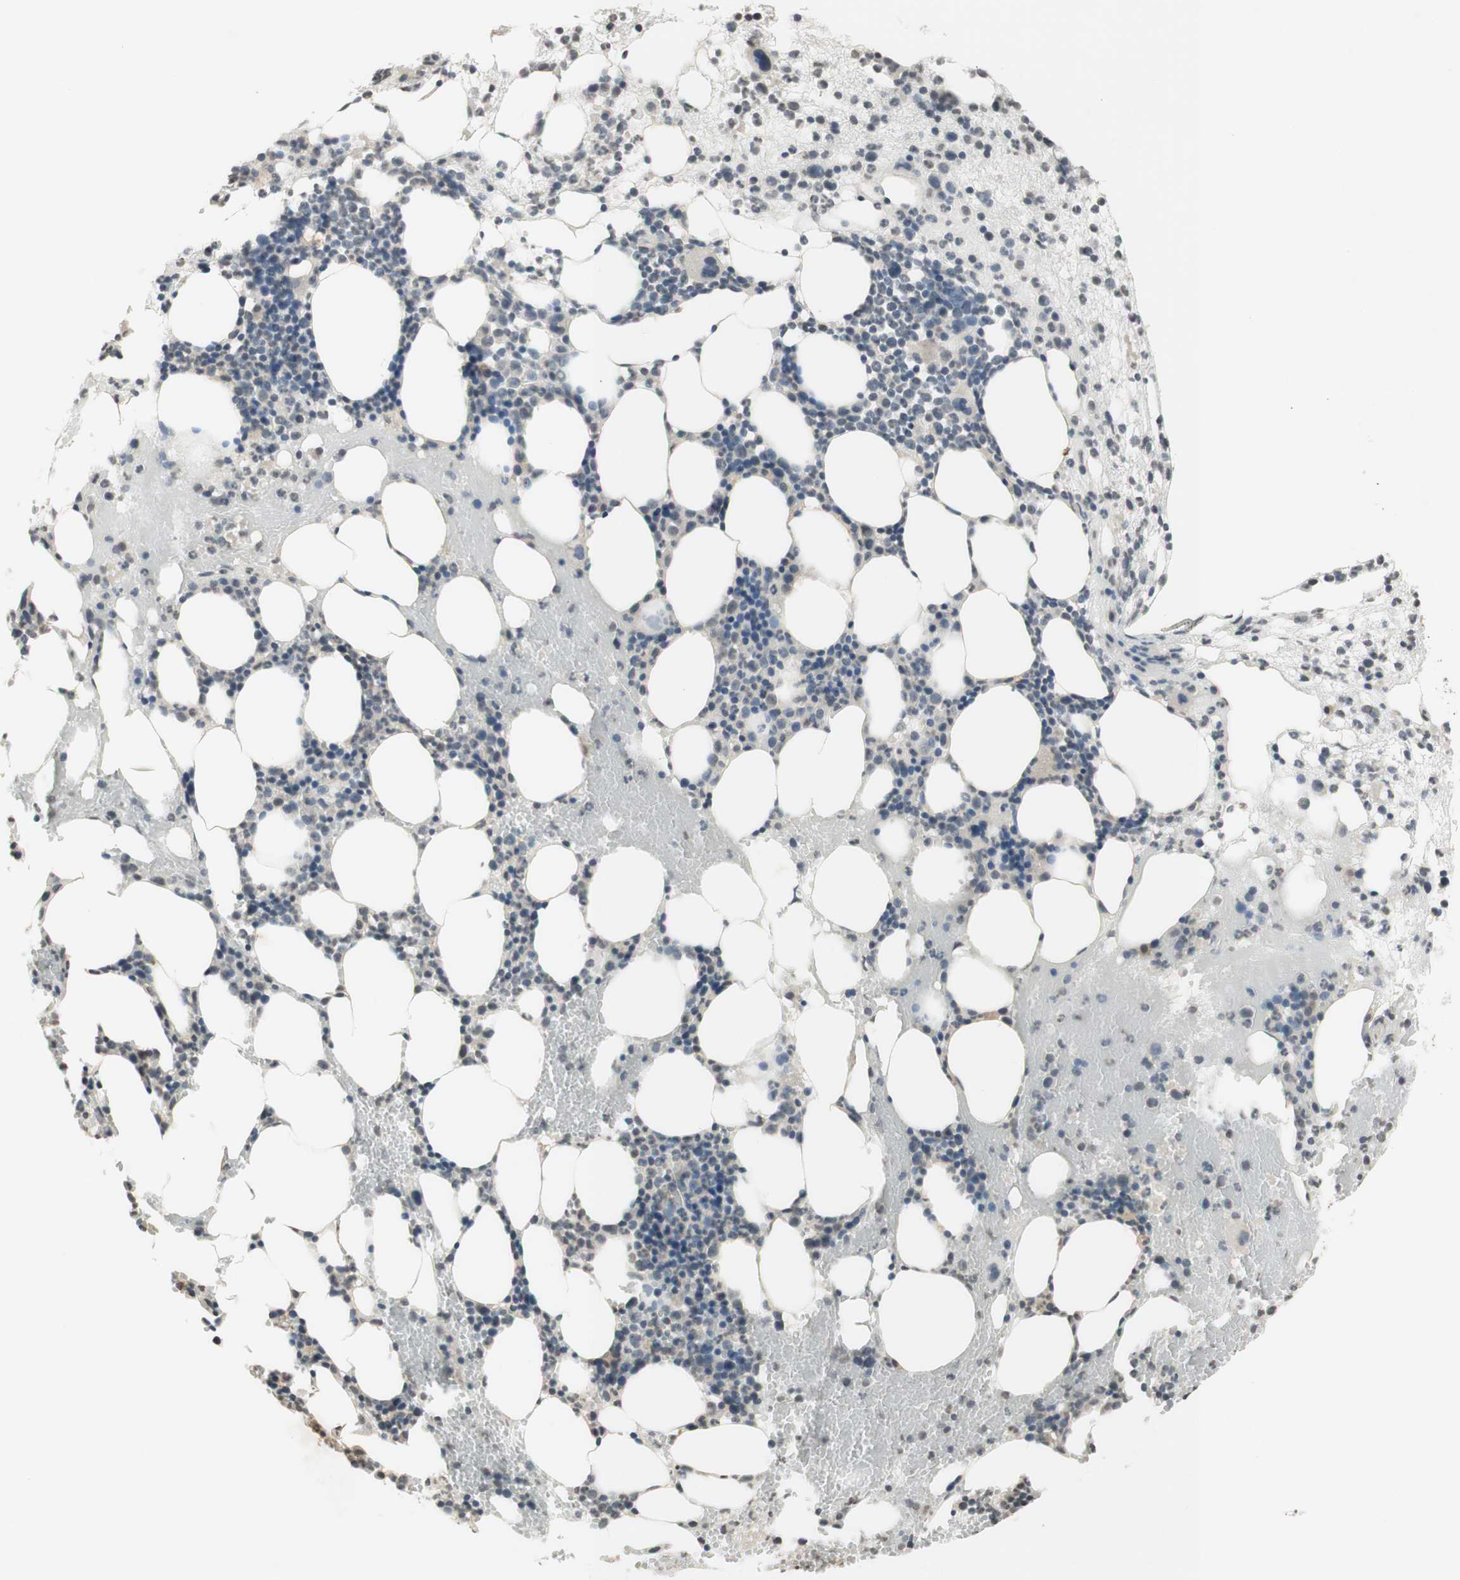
{"staining": {"intensity": "negative", "quantity": "none", "location": "none"}, "tissue": "bone marrow", "cell_type": "Hematopoietic cells", "image_type": "normal", "snomed": [{"axis": "morphology", "description": "Normal tissue, NOS"}, {"axis": "morphology", "description": "Inflammation, NOS"}, {"axis": "topography", "description": "Bone marrow"}], "caption": "DAB immunohistochemical staining of benign human bone marrow reveals no significant positivity in hematopoietic cells.", "gene": "GLI1", "patient": {"sex": "female", "age": 79}}